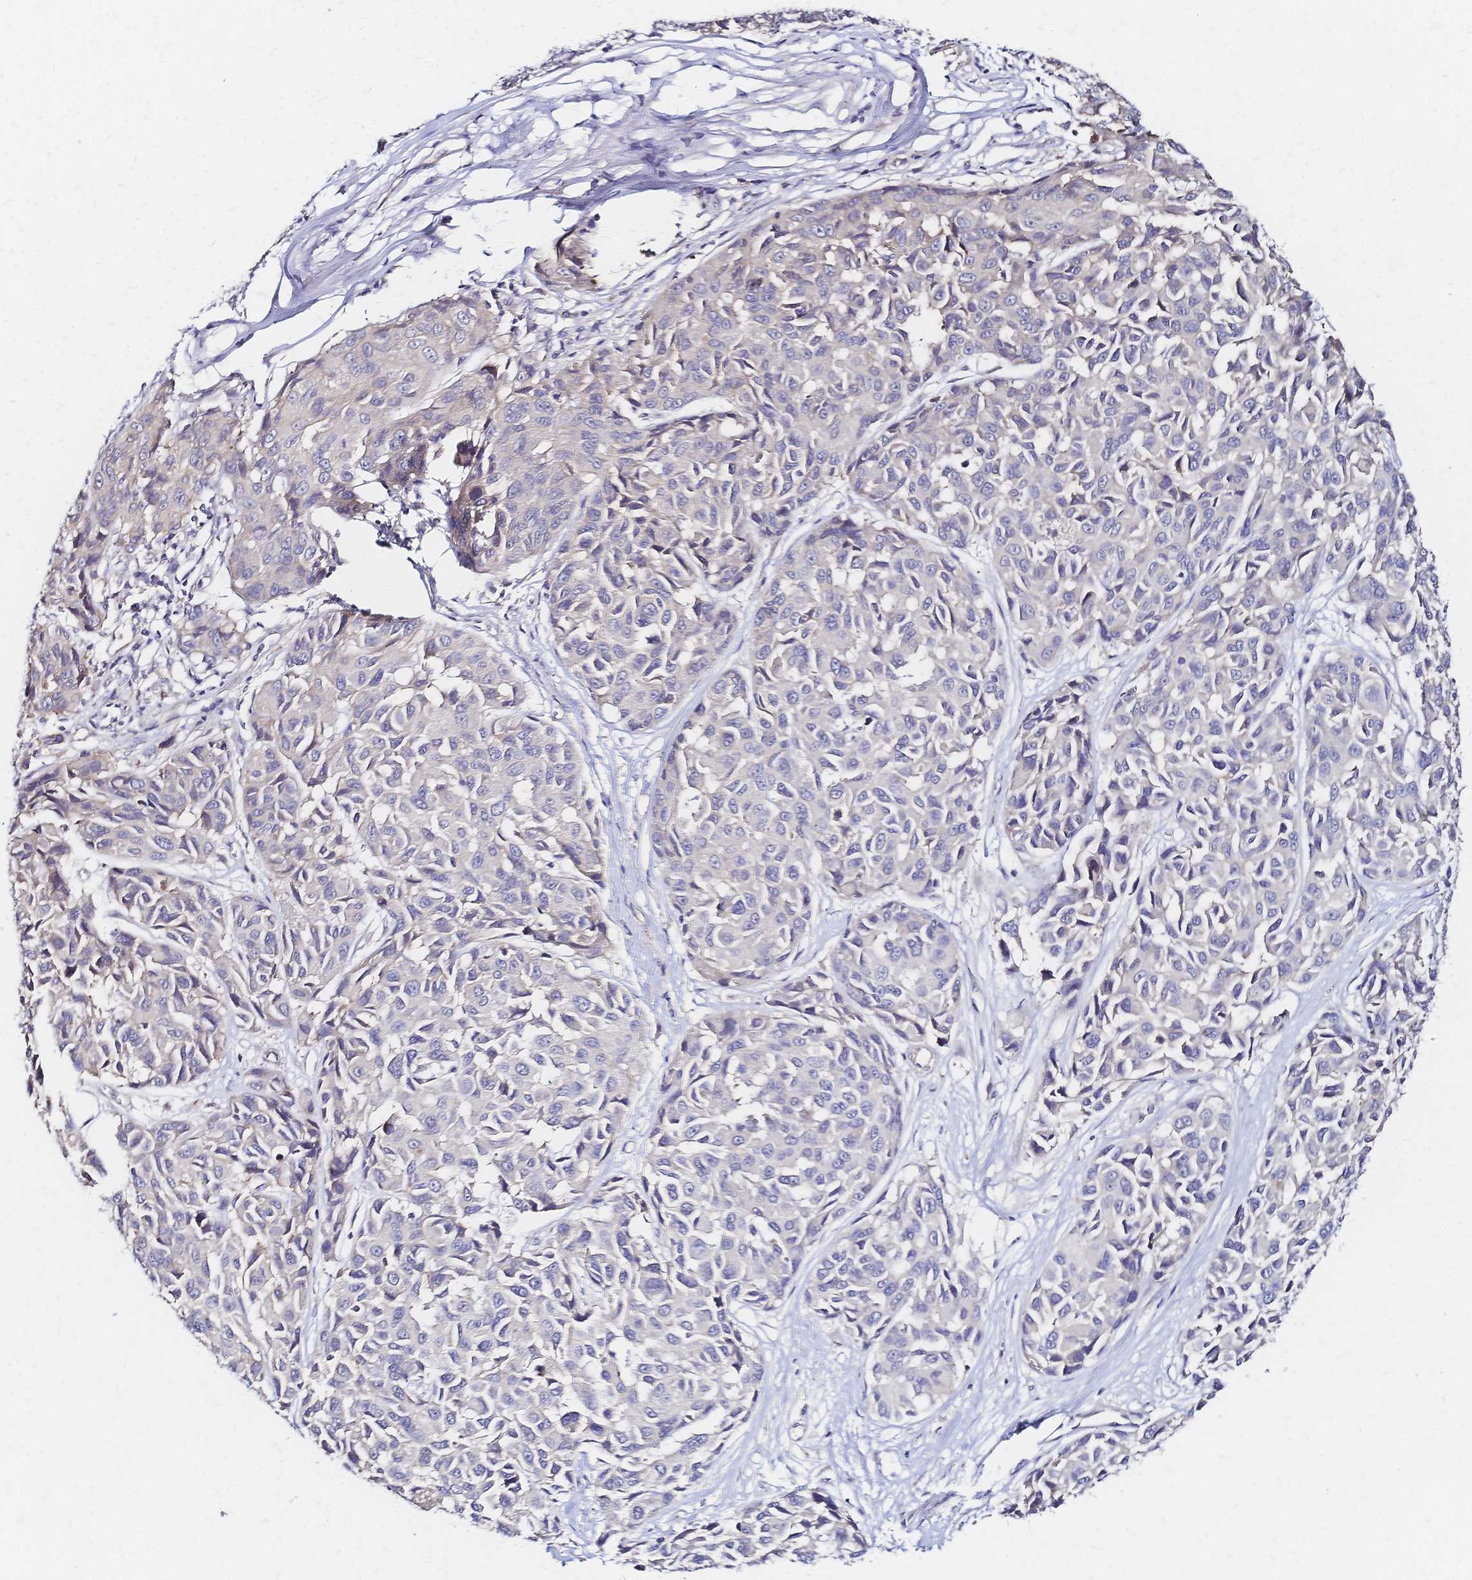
{"staining": {"intensity": "negative", "quantity": "none", "location": "none"}, "tissue": "melanoma", "cell_type": "Tumor cells", "image_type": "cancer", "snomed": [{"axis": "morphology", "description": "Malignant melanoma, NOS"}, {"axis": "topography", "description": "Skin"}], "caption": "Immunohistochemistry (IHC) micrograph of neoplastic tissue: human melanoma stained with DAB (3,3'-diaminobenzidine) shows no significant protein expression in tumor cells.", "gene": "SLC5A1", "patient": {"sex": "female", "age": 66}}